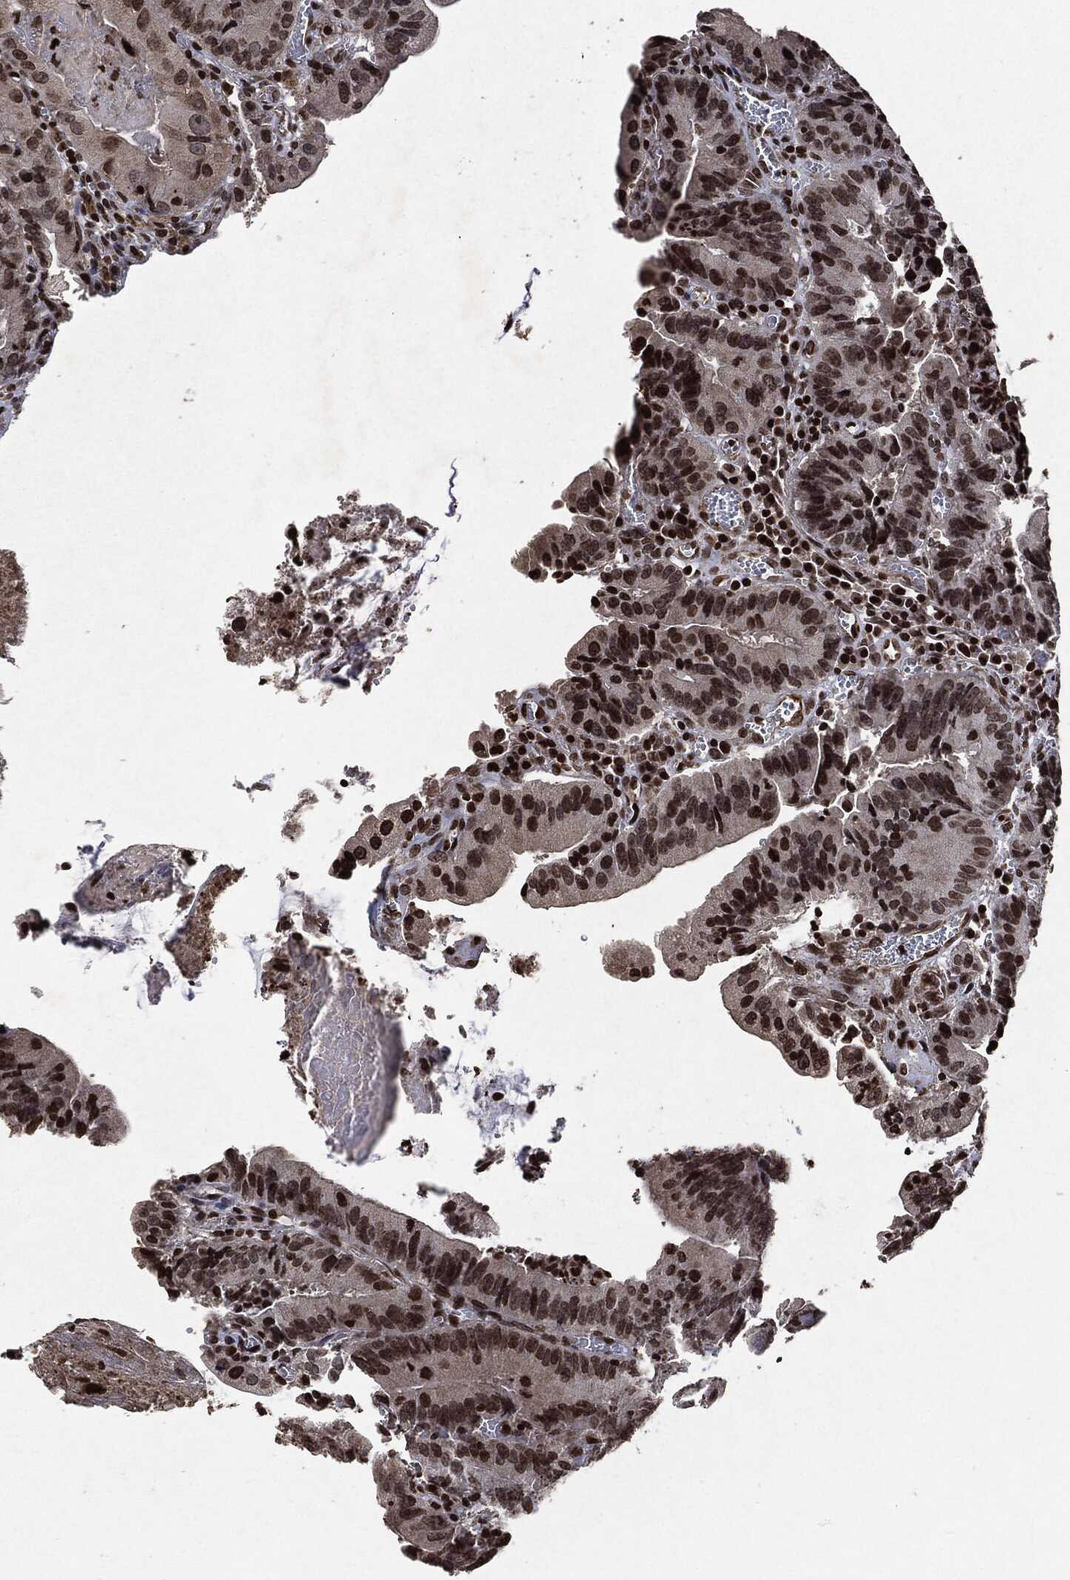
{"staining": {"intensity": "strong", "quantity": "<25%", "location": "nuclear"}, "tissue": "colorectal cancer", "cell_type": "Tumor cells", "image_type": "cancer", "snomed": [{"axis": "morphology", "description": "Adenocarcinoma, NOS"}, {"axis": "topography", "description": "Colon"}], "caption": "Immunohistochemistry (DAB) staining of human colorectal cancer exhibits strong nuclear protein staining in about <25% of tumor cells.", "gene": "JUN", "patient": {"sex": "female", "age": 86}}